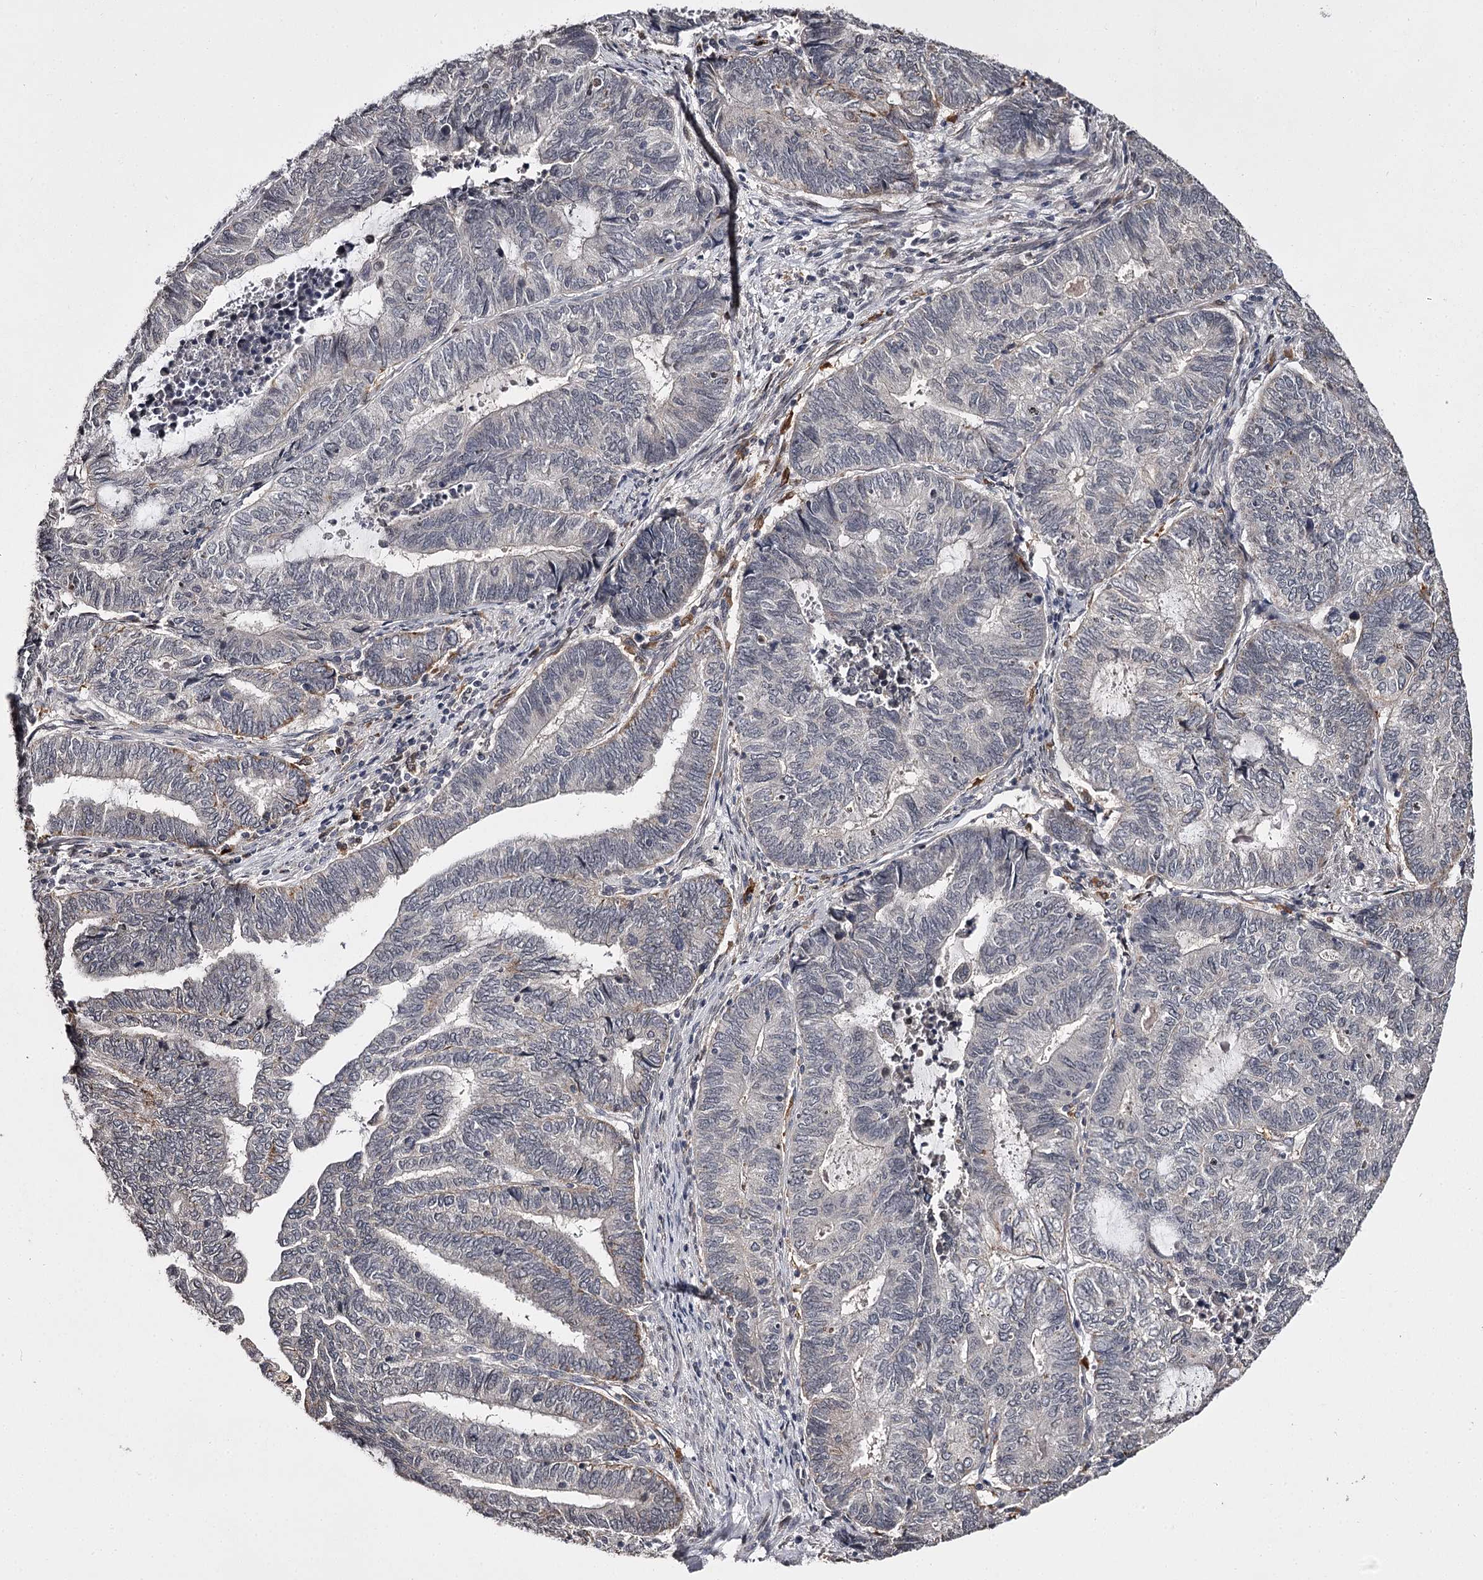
{"staining": {"intensity": "moderate", "quantity": "<25%", "location": "cytoplasmic/membranous"}, "tissue": "endometrial cancer", "cell_type": "Tumor cells", "image_type": "cancer", "snomed": [{"axis": "morphology", "description": "Adenocarcinoma, NOS"}, {"axis": "topography", "description": "Uterus"}, {"axis": "topography", "description": "Endometrium"}], "caption": "Protein expression analysis of endometrial adenocarcinoma demonstrates moderate cytoplasmic/membranous expression in approximately <25% of tumor cells.", "gene": "SLC32A1", "patient": {"sex": "female", "age": 70}}